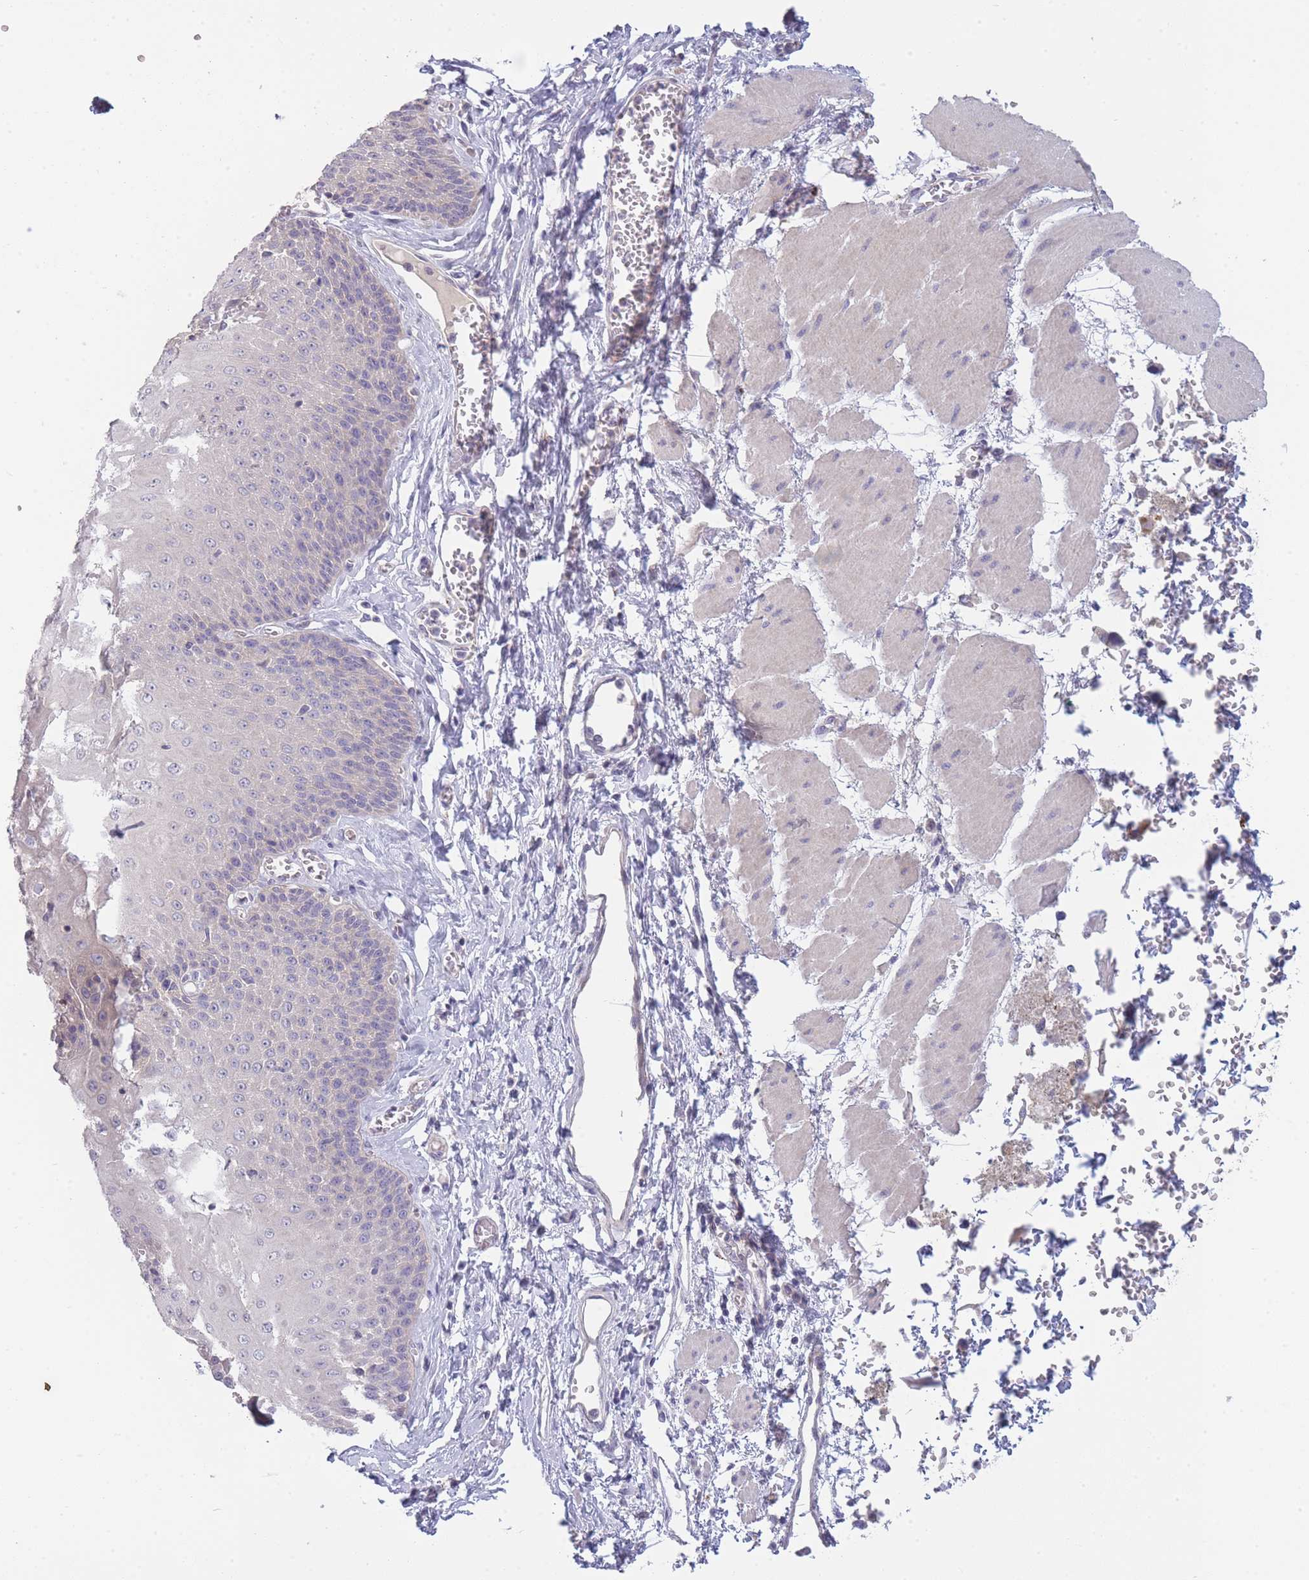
{"staining": {"intensity": "negative", "quantity": "none", "location": "none"}, "tissue": "esophagus", "cell_type": "Squamous epithelial cells", "image_type": "normal", "snomed": [{"axis": "morphology", "description": "Normal tissue, NOS"}, {"axis": "topography", "description": "Esophagus"}], "caption": "Immunohistochemical staining of benign human esophagus shows no significant positivity in squamous epithelial cells. (Stains: DAB immunohistochemistry (IHC) with hematoxylin counter stain, Microscopy: brightfield microscopy at high magnification).", "gene": "TRIM61", "patient": {"sex": "male", "age": 60}}